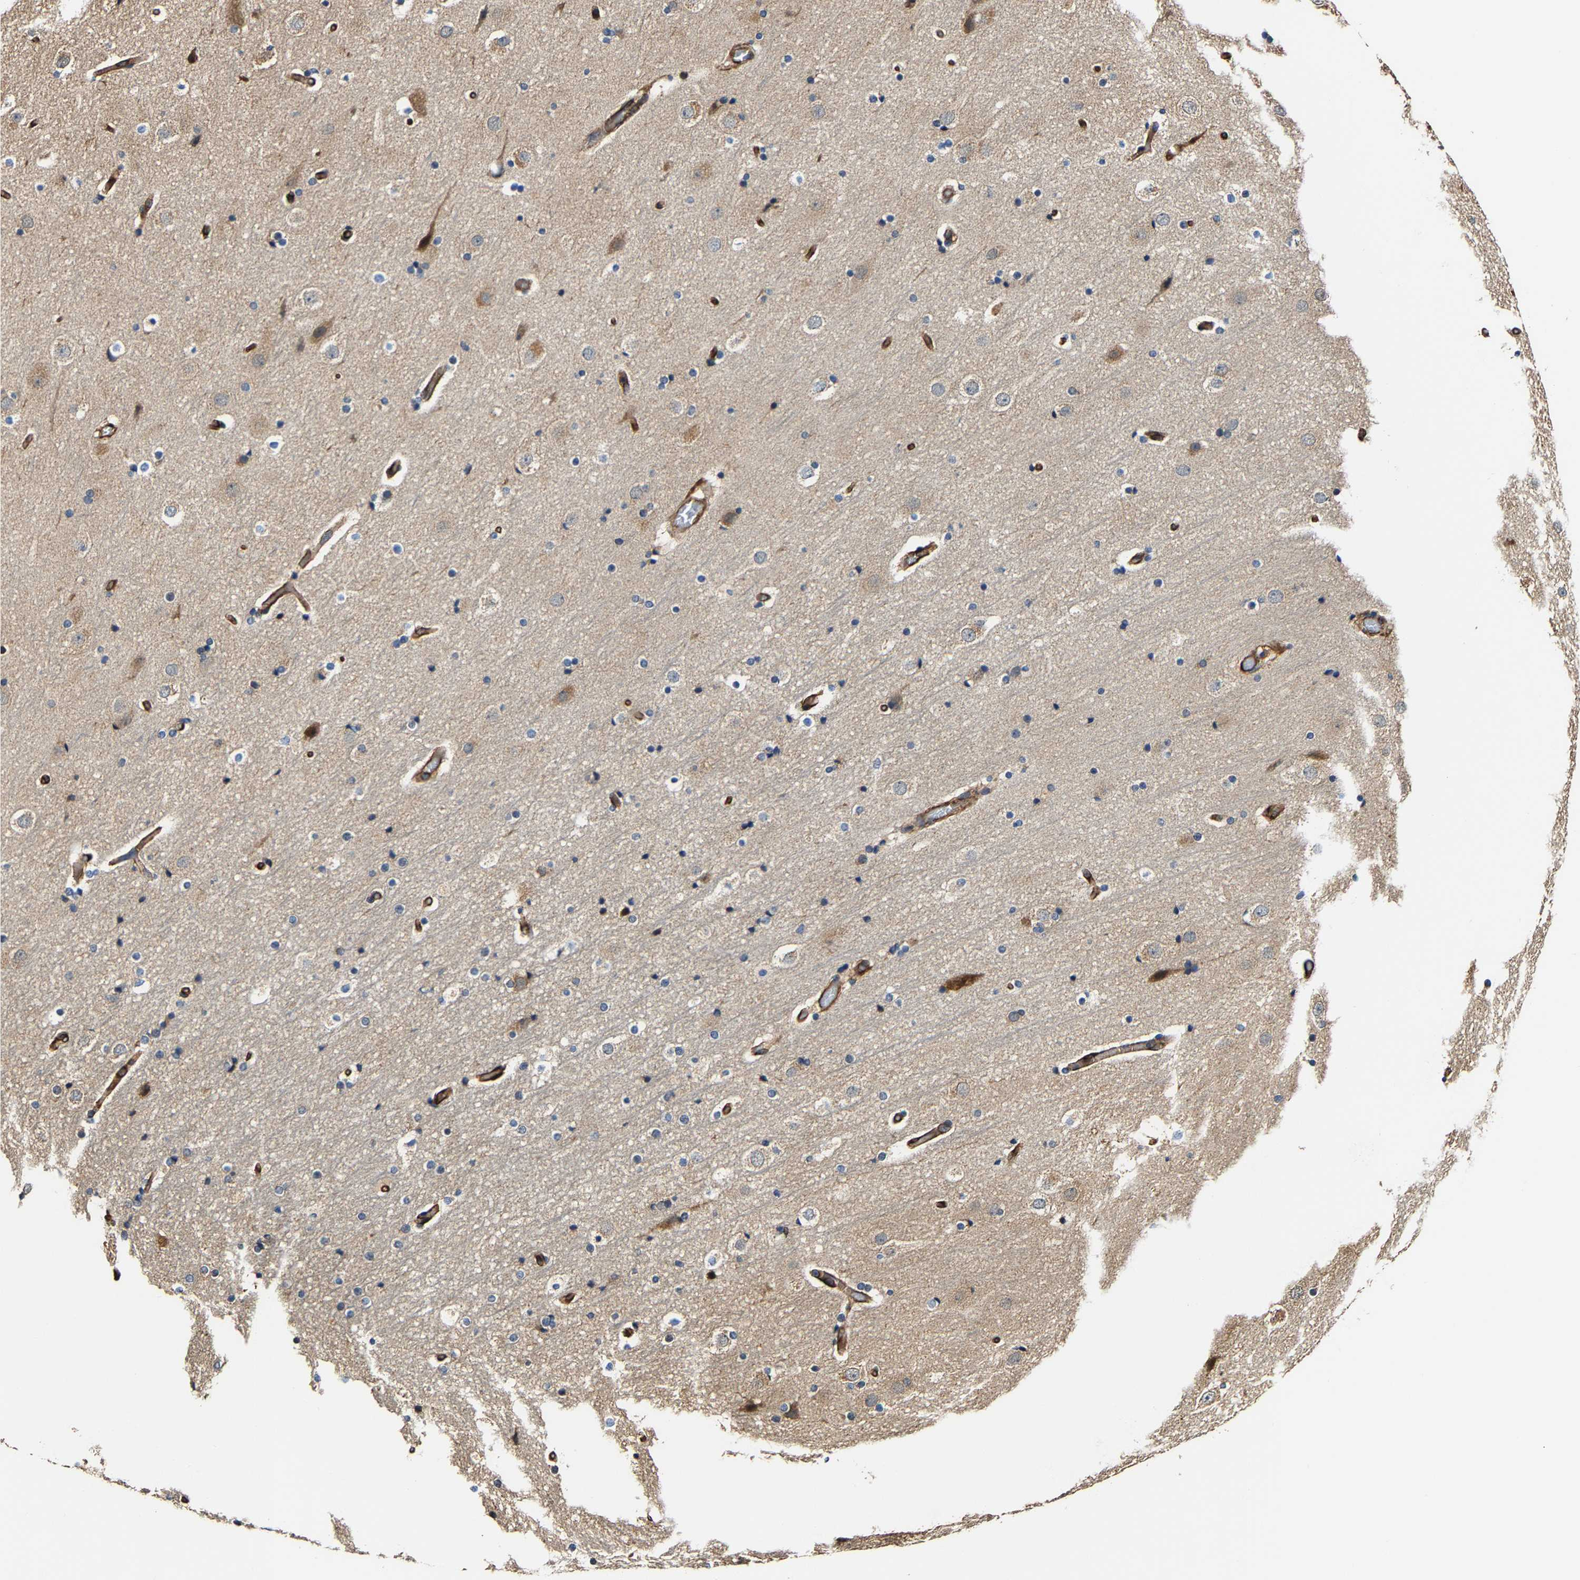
{"staining": {"intensity": "strong", "quantity": ">75%", "location": "cytoplasmic/membranous"}, "tissue": "cerebral cortex", "cell_type": "Endothelial cells", "image_type": "normal", "snomed": [{"axis": "morphology", "description": "Normal tissue, NOS"}, {"axis": "topography", "description": "Cerebral cortex"}], "caption": "This micrograph shows immunohistochemistry staining of unremarkable human cerebral cortex, with high strong cytoplasmic/membranous positivity in about >75% of endothelial cells.", "gene": "GFRA3", "patient": {"sex": "male", "age": 57}}